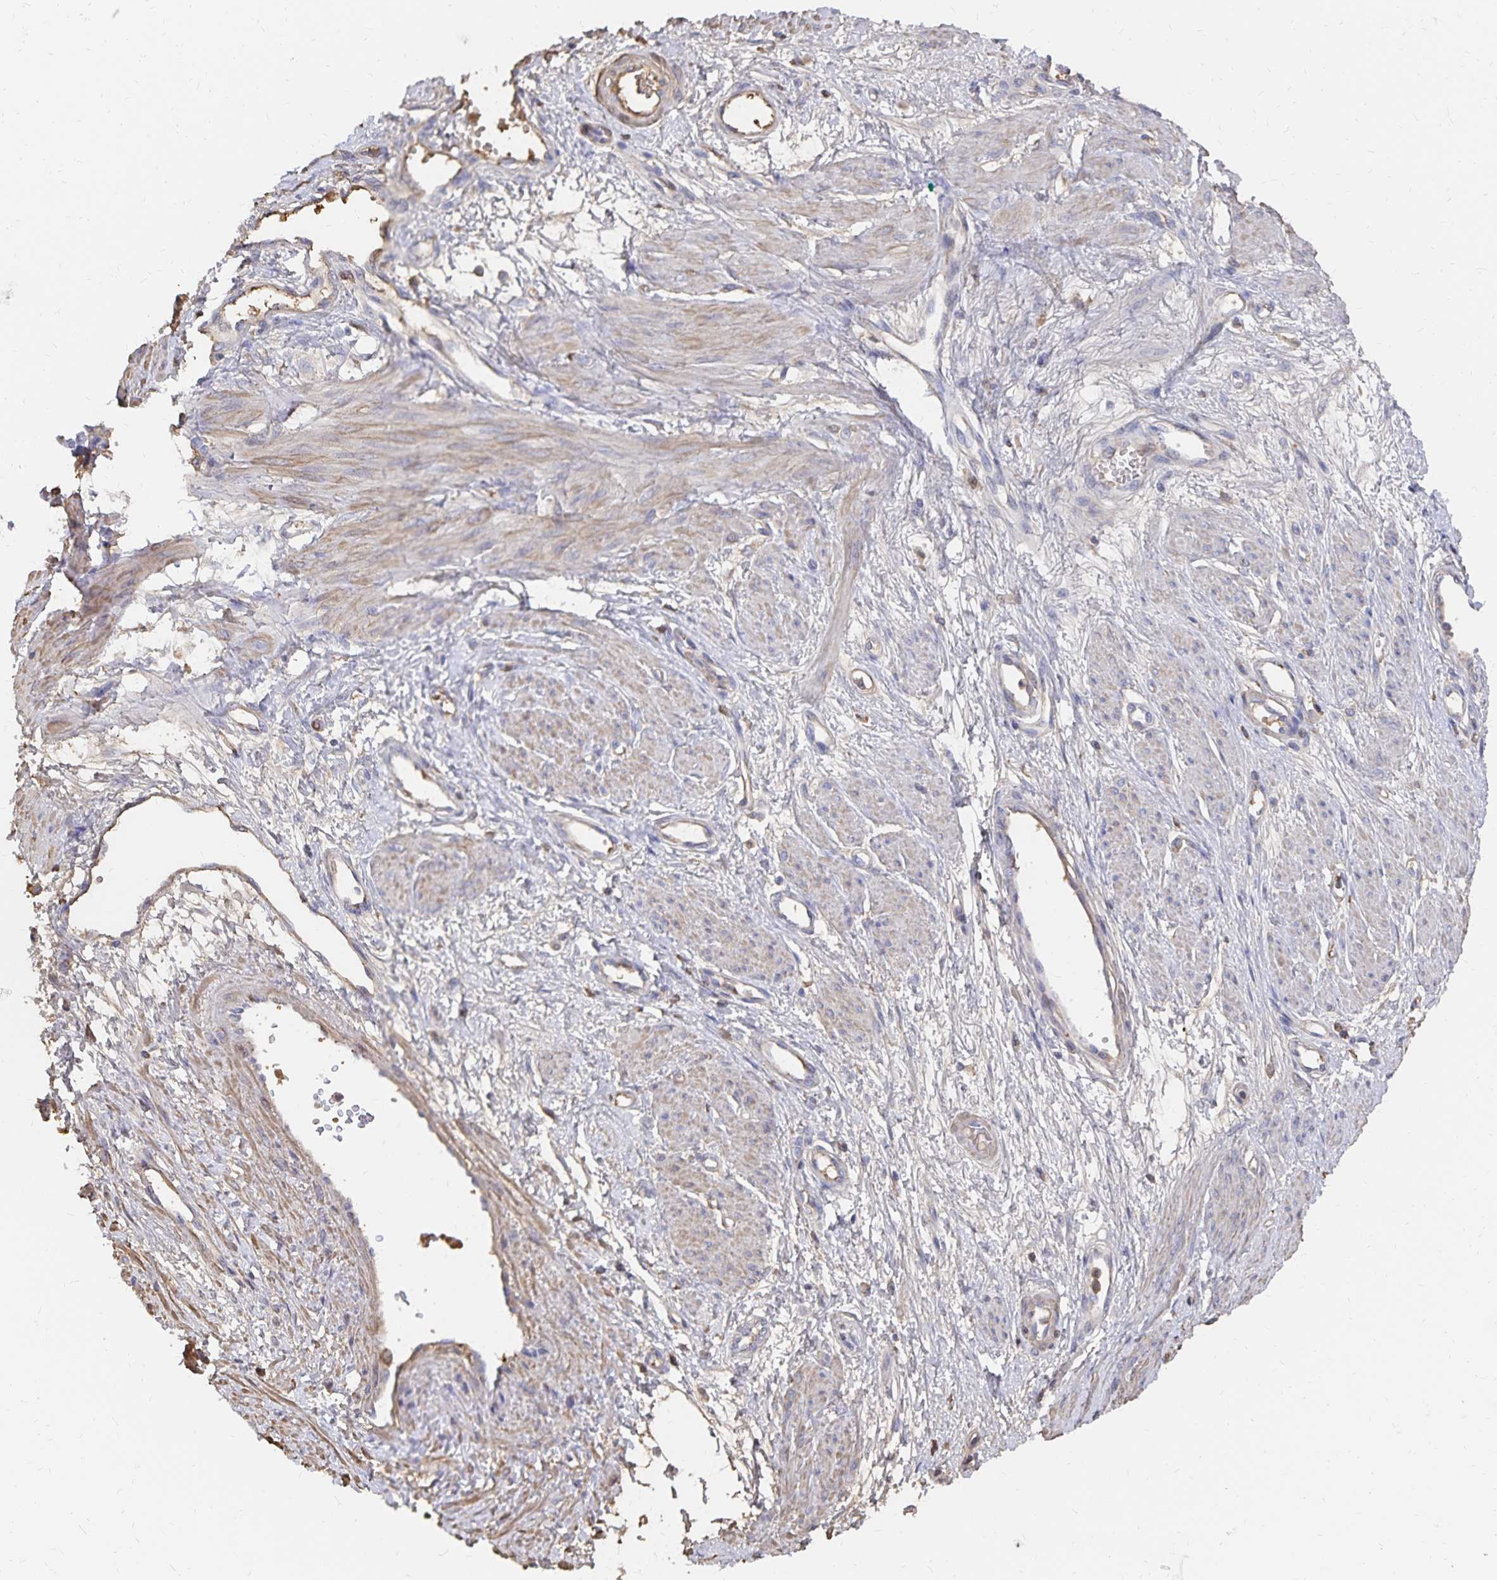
{"staining": {"intensity": "weak", "quantity": "25%-75%", "location": "cytoplasmic/membranous"}, "tissue": "smooth muscle", "cell_type": "Smooth muscle cells", "image_type": "normal", "snomed": [{"axis": "morphology", "description": "Normal tissue, NOS"}, {"axis": "topography", "description": "Smooth muscle"}, {"axis": "topography", "description": "Uterus"}], "caption": "A brown stain labels weak cytoplasmic/membranous positivity of a protein in smooth muscle cells of normal smooth muscle. (DAB IHC, brown staining for protein, blue staining for nuclei).", "gene": "KISS1", "patient": {"sex": "female", "age": 39}}